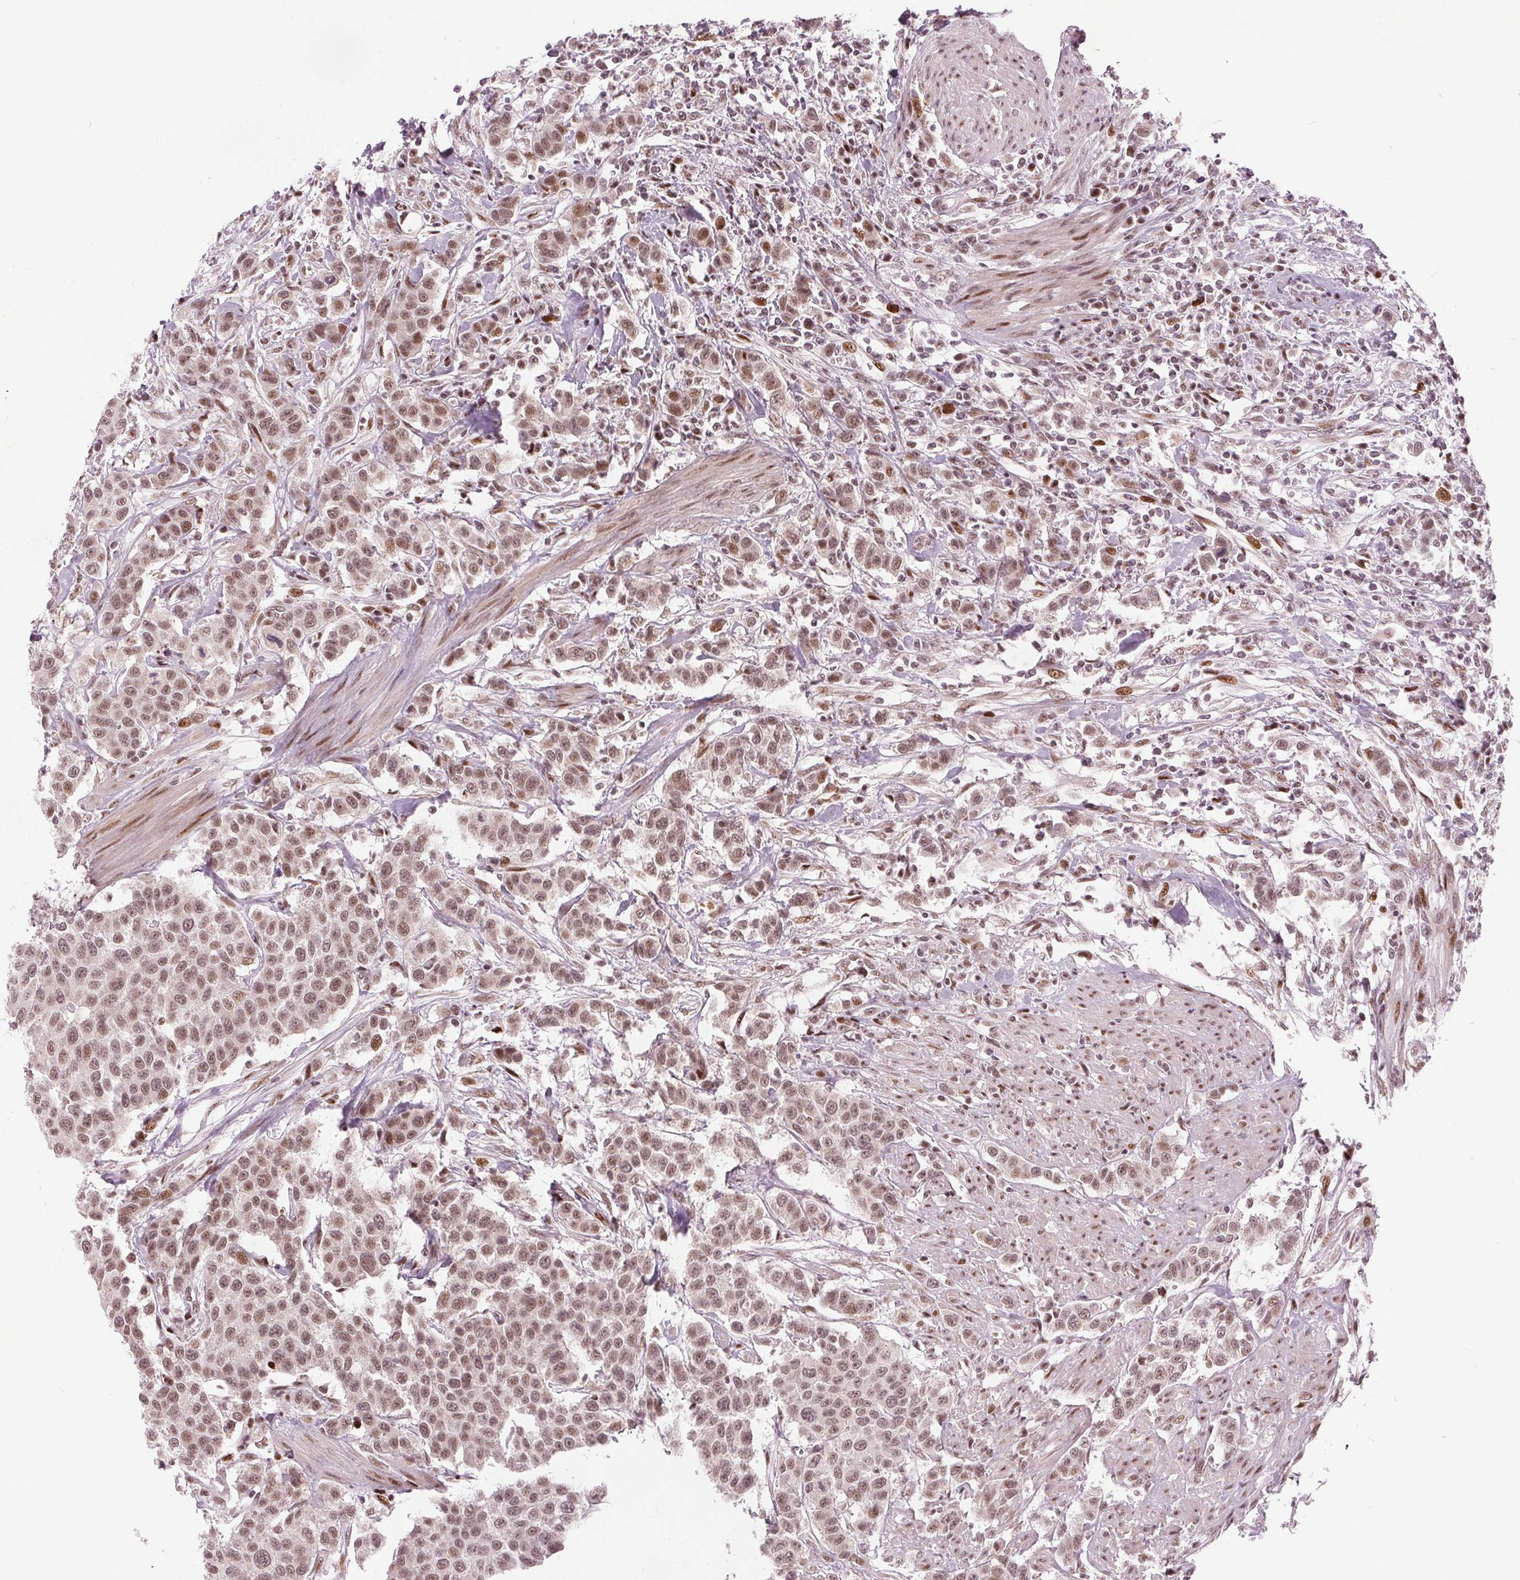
{"staining": {"intensity": "moderate", "quantity": ">75%", "location": "nuclear"}, "tissue": "urothelial cancer", "cell_type": "Tumor cells", "image_type": "cancer", "snomed": [{"axis": "morphology", "description": "Urothelial carcinoma, High grade"}, {"axis": "topography", "description": "Urinary bladder"}], "caption": "IHC (DAB) staining of urothelial cancer displays moderate nuclear protein staining in about >75% of tumor cells. Immunohistochemistry (ihc) stains the protein in brown and the nuclei are stained blue.", "gene": "TTC34", "patient": {"sex": "female", "age": 58}}